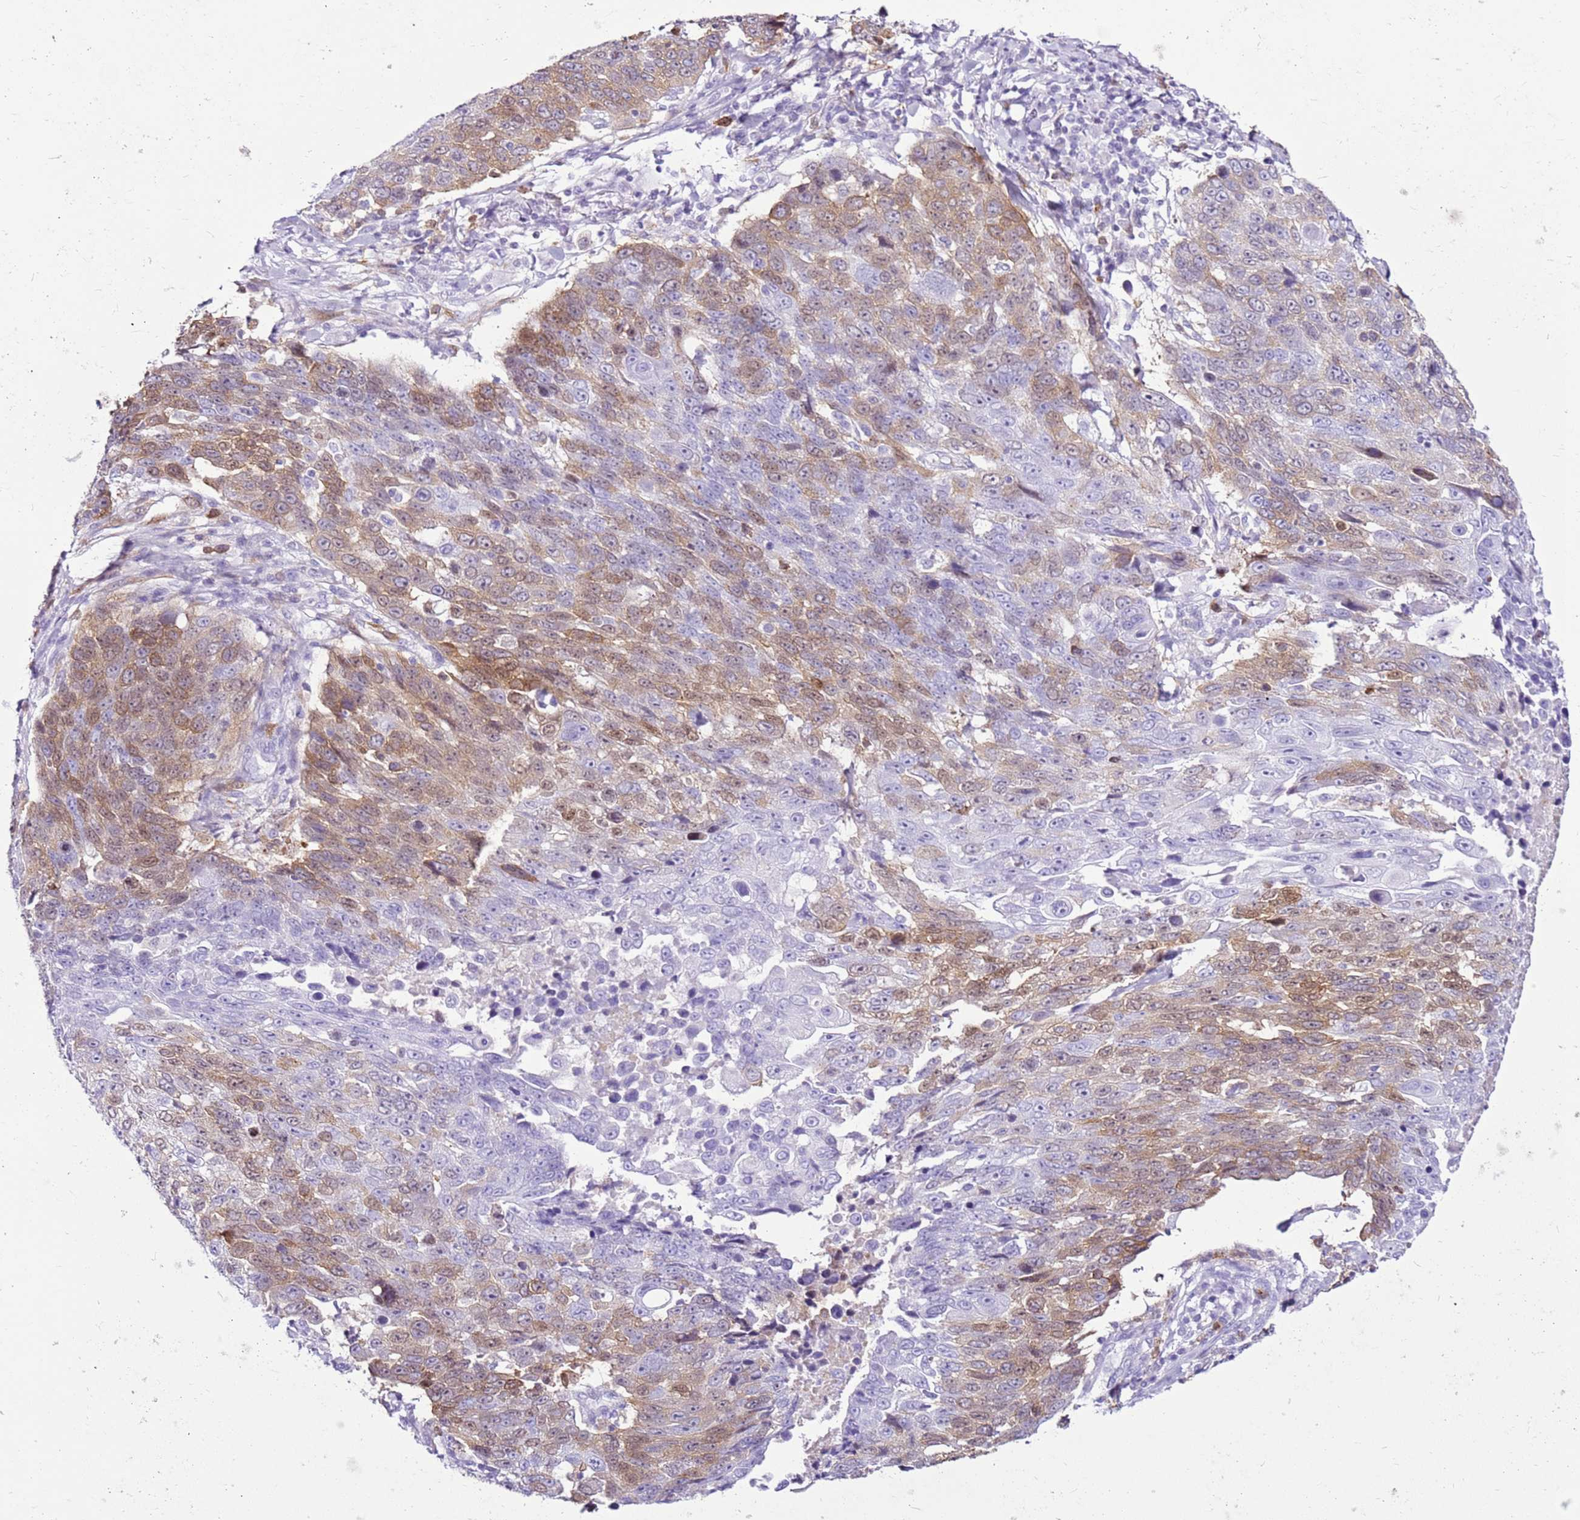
{"staining": {"intensity": "moderate", "quantity": "25%-75%", "location": "cytoplasmic/membranous"}, "tissue": "lung cancer", "cell_type": "Tumor cells", "image_type": "cancer", "snomed": [{"axis": "morphology", "description": "Squamous cell carcinoma, NOS"}, {"axis": "topography", "description": "Lung"}], "caption": "The immunohistochemical stain labels moderate cytoplasmic/membranous positivity in tumor cells of lung squamous cell carcinoma tissue.", "gene": "SPC25", "patient": {"sex": "male", "age": 66}}